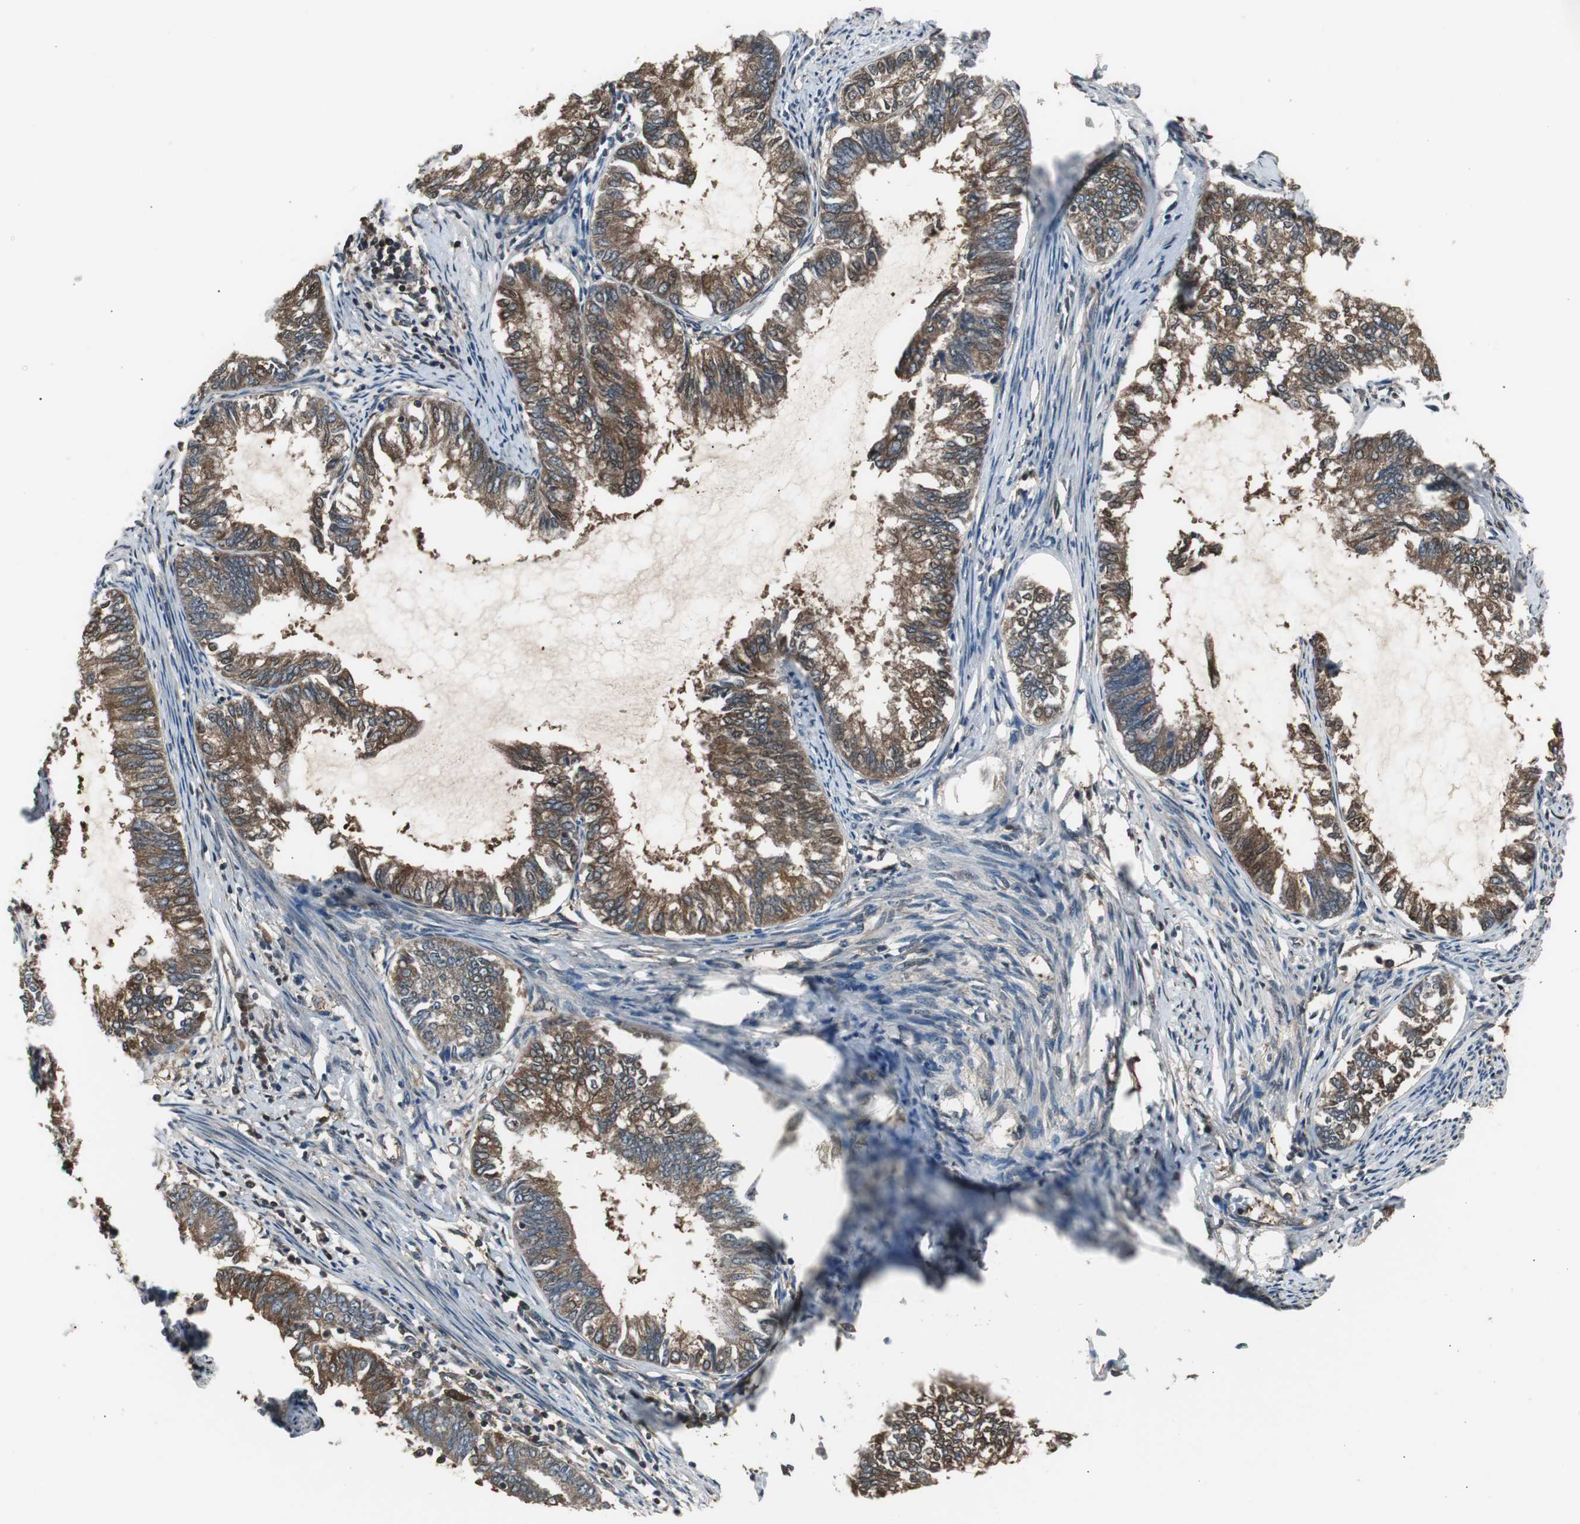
{"staining": {"intensity": "strong", "quantity": ">75%", "location": "cytoplasmic/membranous"}, "tissue": "endometrial cancer", "cell_type": "Tumor cells", "image_type": "cancer", "snomed": [{"axis": "morphology", "description": "Adenocarcinoma, NOS"}, {"axis": "topography", "description": "Endometrium"}], "caption": "A photomicrograph of human endometrial cancer stained for a protein shows strong cytoplasmic/membranous brown staining in tumor cells. The protein of interest is shown in brown color, while the nuclei are stained blue.", "gene": "CAPNS1", "patient": {"sex": "female", "age": 86}}